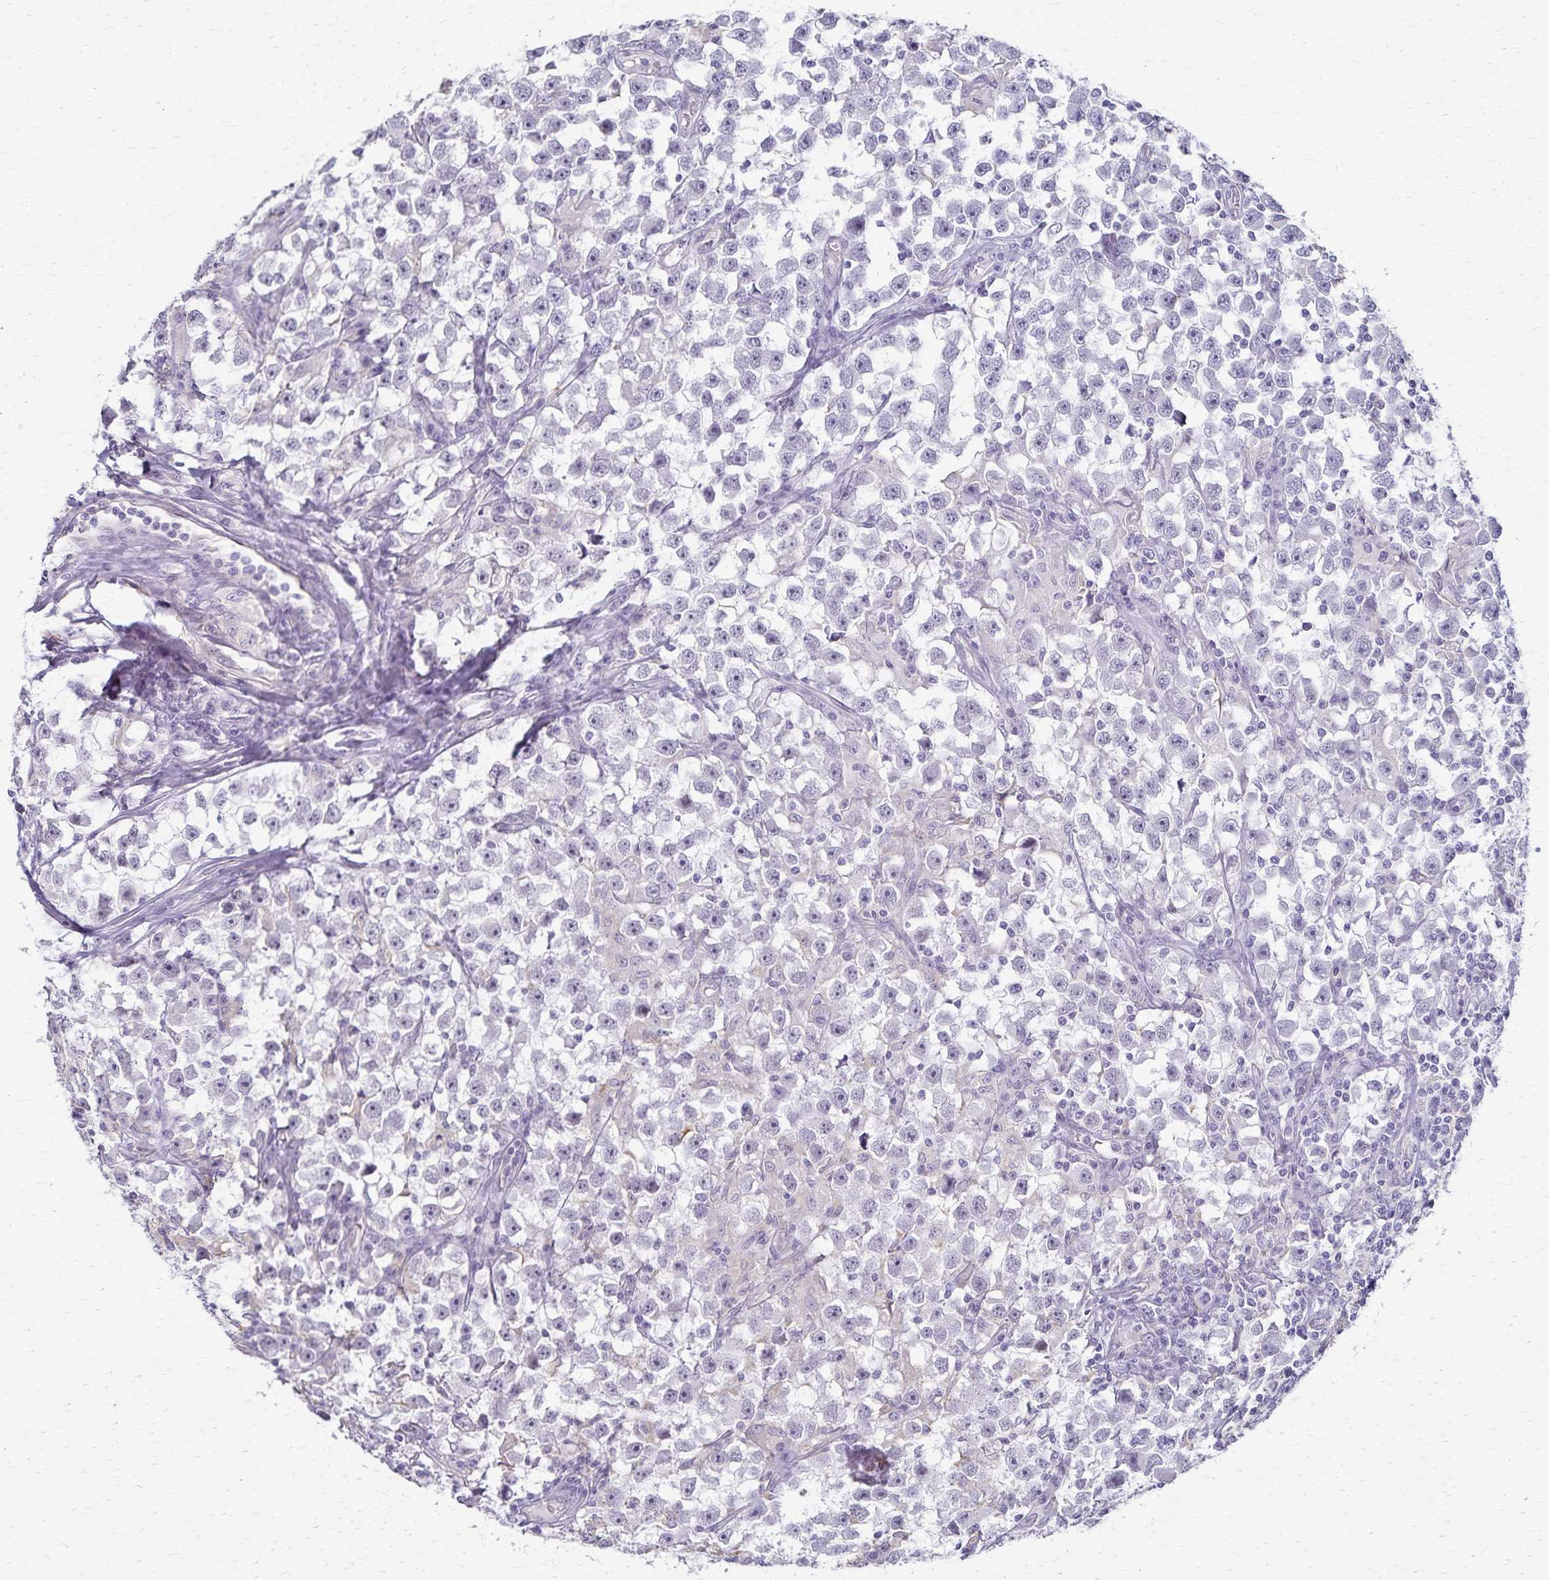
{"staining": {"intensity": "negative", "quantity": "none", "location": "none"}, "tissue": "testis cancer", "cell_type": "Tumor cells", "image_type": "cancer", "snomed": [{"axis": "morphology", "description": "Seminoma, NOS"}, {"axis": "topography", "description": "Testis"}], "caption": "Seminoma (testis) stained for a protein using immunohistochemistry shows no expression tumor cells.", "gene": "KISS1", "patient": {"sex": "male", "age": 33}}